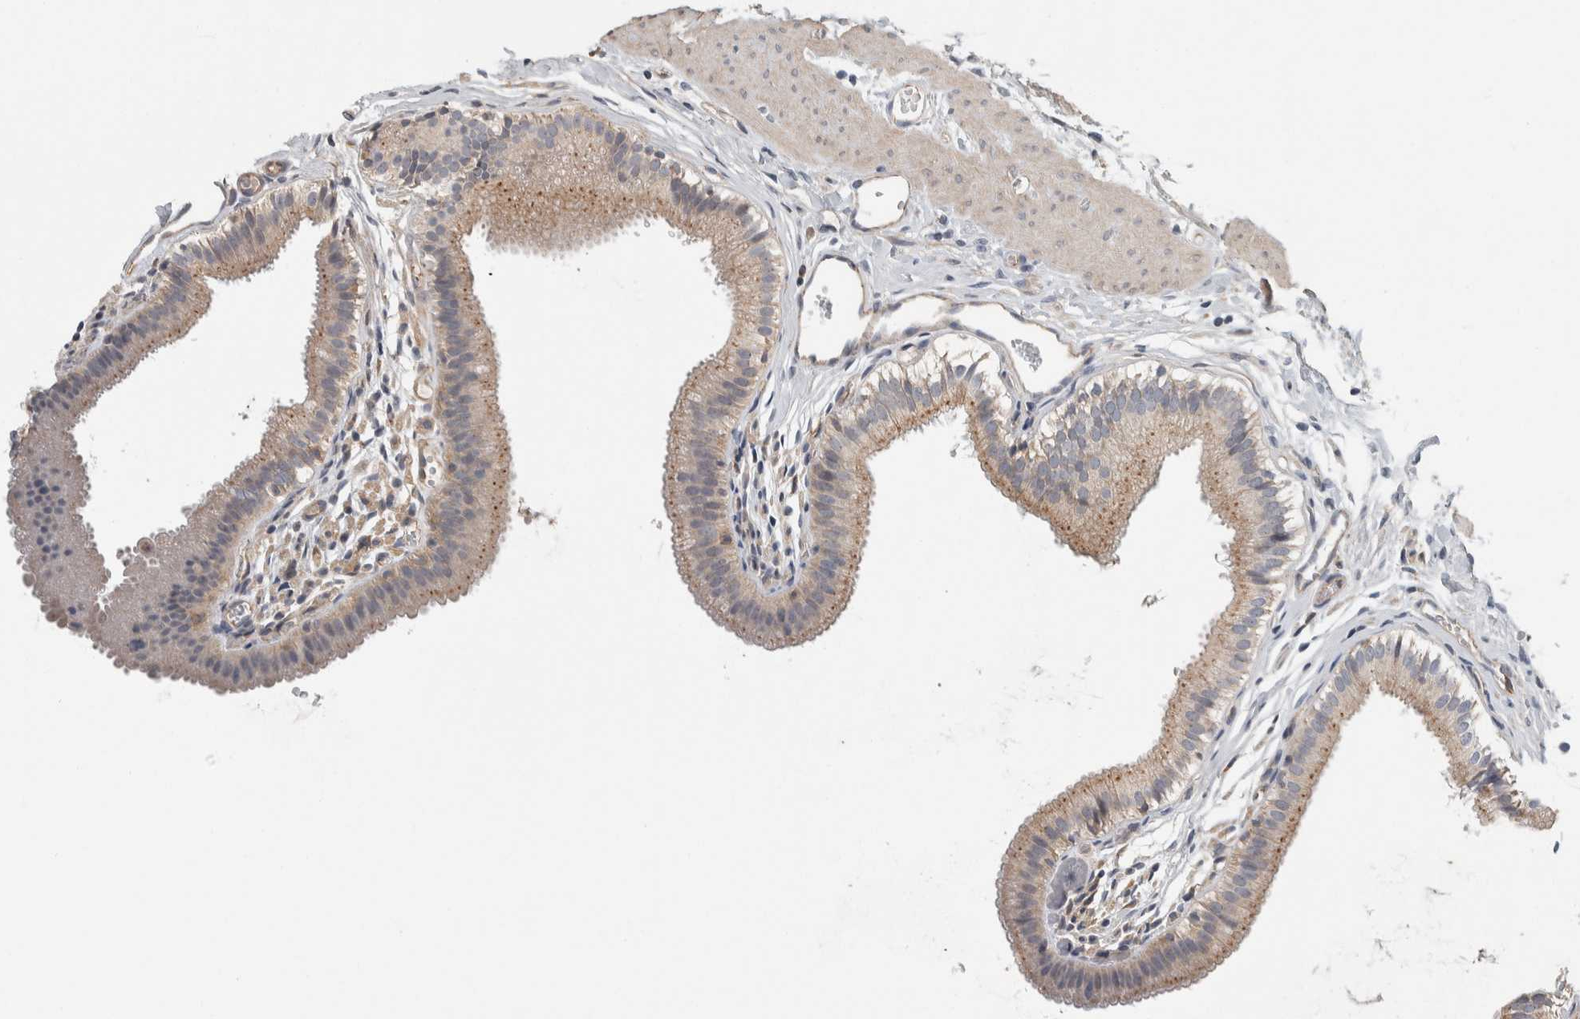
{"staining": {"intensity": "weak", "quantity": "25%-75%", "location": "cytoplasmic/membranous"}, "tissue": "gallbladder", "cell_type": "Glandular cells", "image_type": "normal", "snomed": [{"axis": "morphology", "description": "Normal tissue, NOS"}, {"axis": "topography", "description": "Gallbladder"}], "caption": "DAB (3,3'-diaminobenzidine) immunohistochemical staining of unremarkable gallbladder displays weak cytoplasmic/membranous protein staining in about 25%-75% of glandular cells. (IHC, brightfield microscopy, high magnification).", "gene": "KCNJ3", "patient": {"sex": "female", "age": 26}}